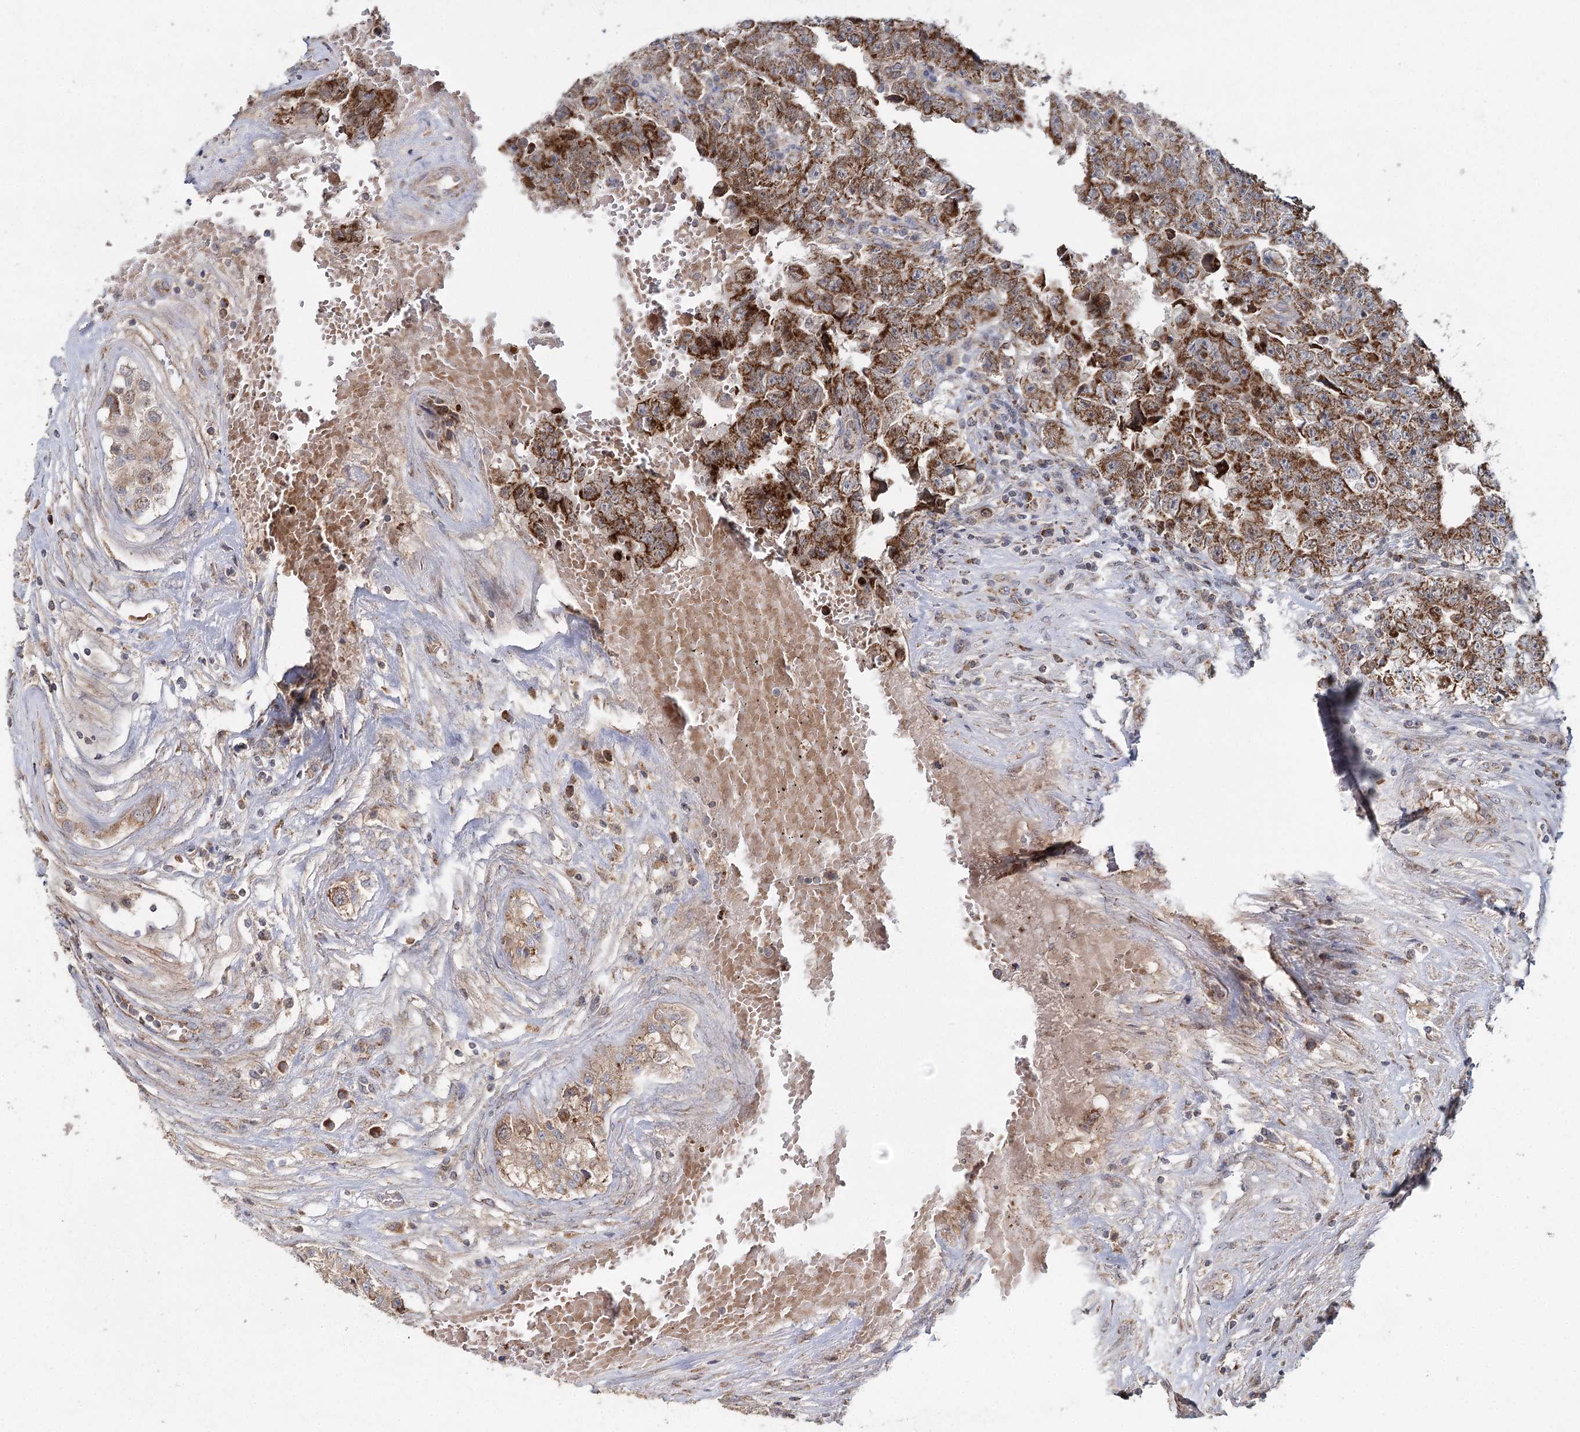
{"staining": {"intensity": "moderate", "quantity": ">75%", "location": "cytoplasmic/membranous"}, "tissue": "testis cancer", "cell_type": "Tumor cells", "image_type": "cancer", "snomed": [{"axis": "morphology", "description": "Carcinoma, Embryonal, NOS"}, {"axis": "topography", "description": "Testis"}], "caption": "Protein staining by immunohistochemistry exhibits moderate cytoplasmic/membranous positivity in approximately >75% of tumor cells in testis embryonal carcinoma. The staining is performed using DAB (3,3'-diaminobenzidine) brown chromogen to label protein expression. The nuclei are counter-stained blue using hematoxylin.", "gene": "MRPL44", "patient": {"sex": "male", "age": 25}}